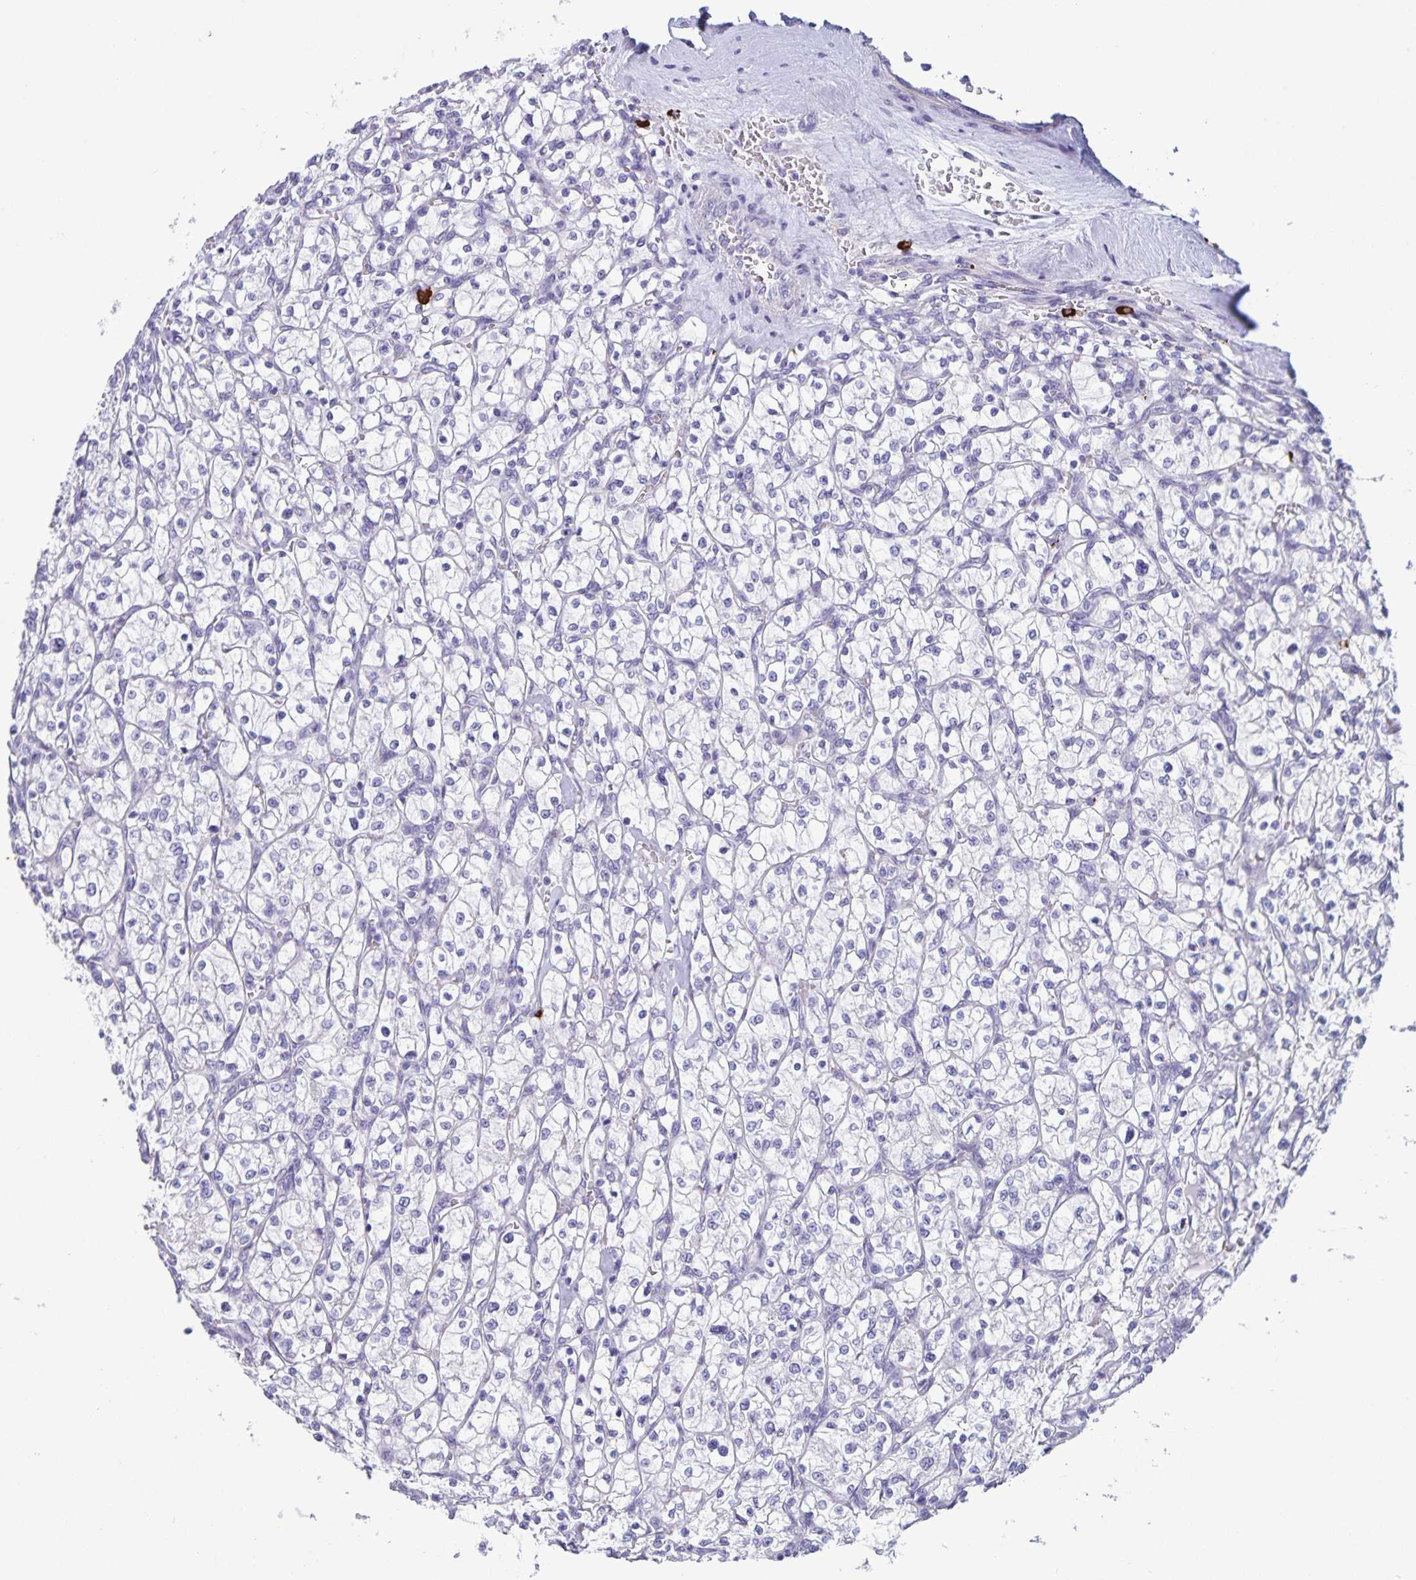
{"staining": {"intensity": "negative", "quantity": "none", "location": "none"}, "tissue": "renal cancer", "cell_type": "Tumor cells", "image_type": "cancer", "snomed": [{"axis": "morphology", "description": "Adenocarcinoma, NOS"}, {"axis": "topography", "description": "Kidney"}], "caption": "Adenocarcinoma (renal) stained for a protein using IHC displays no expression tumor cells.", "gene": "IBTK", "patient": {"sex": "female", "age": 64}}